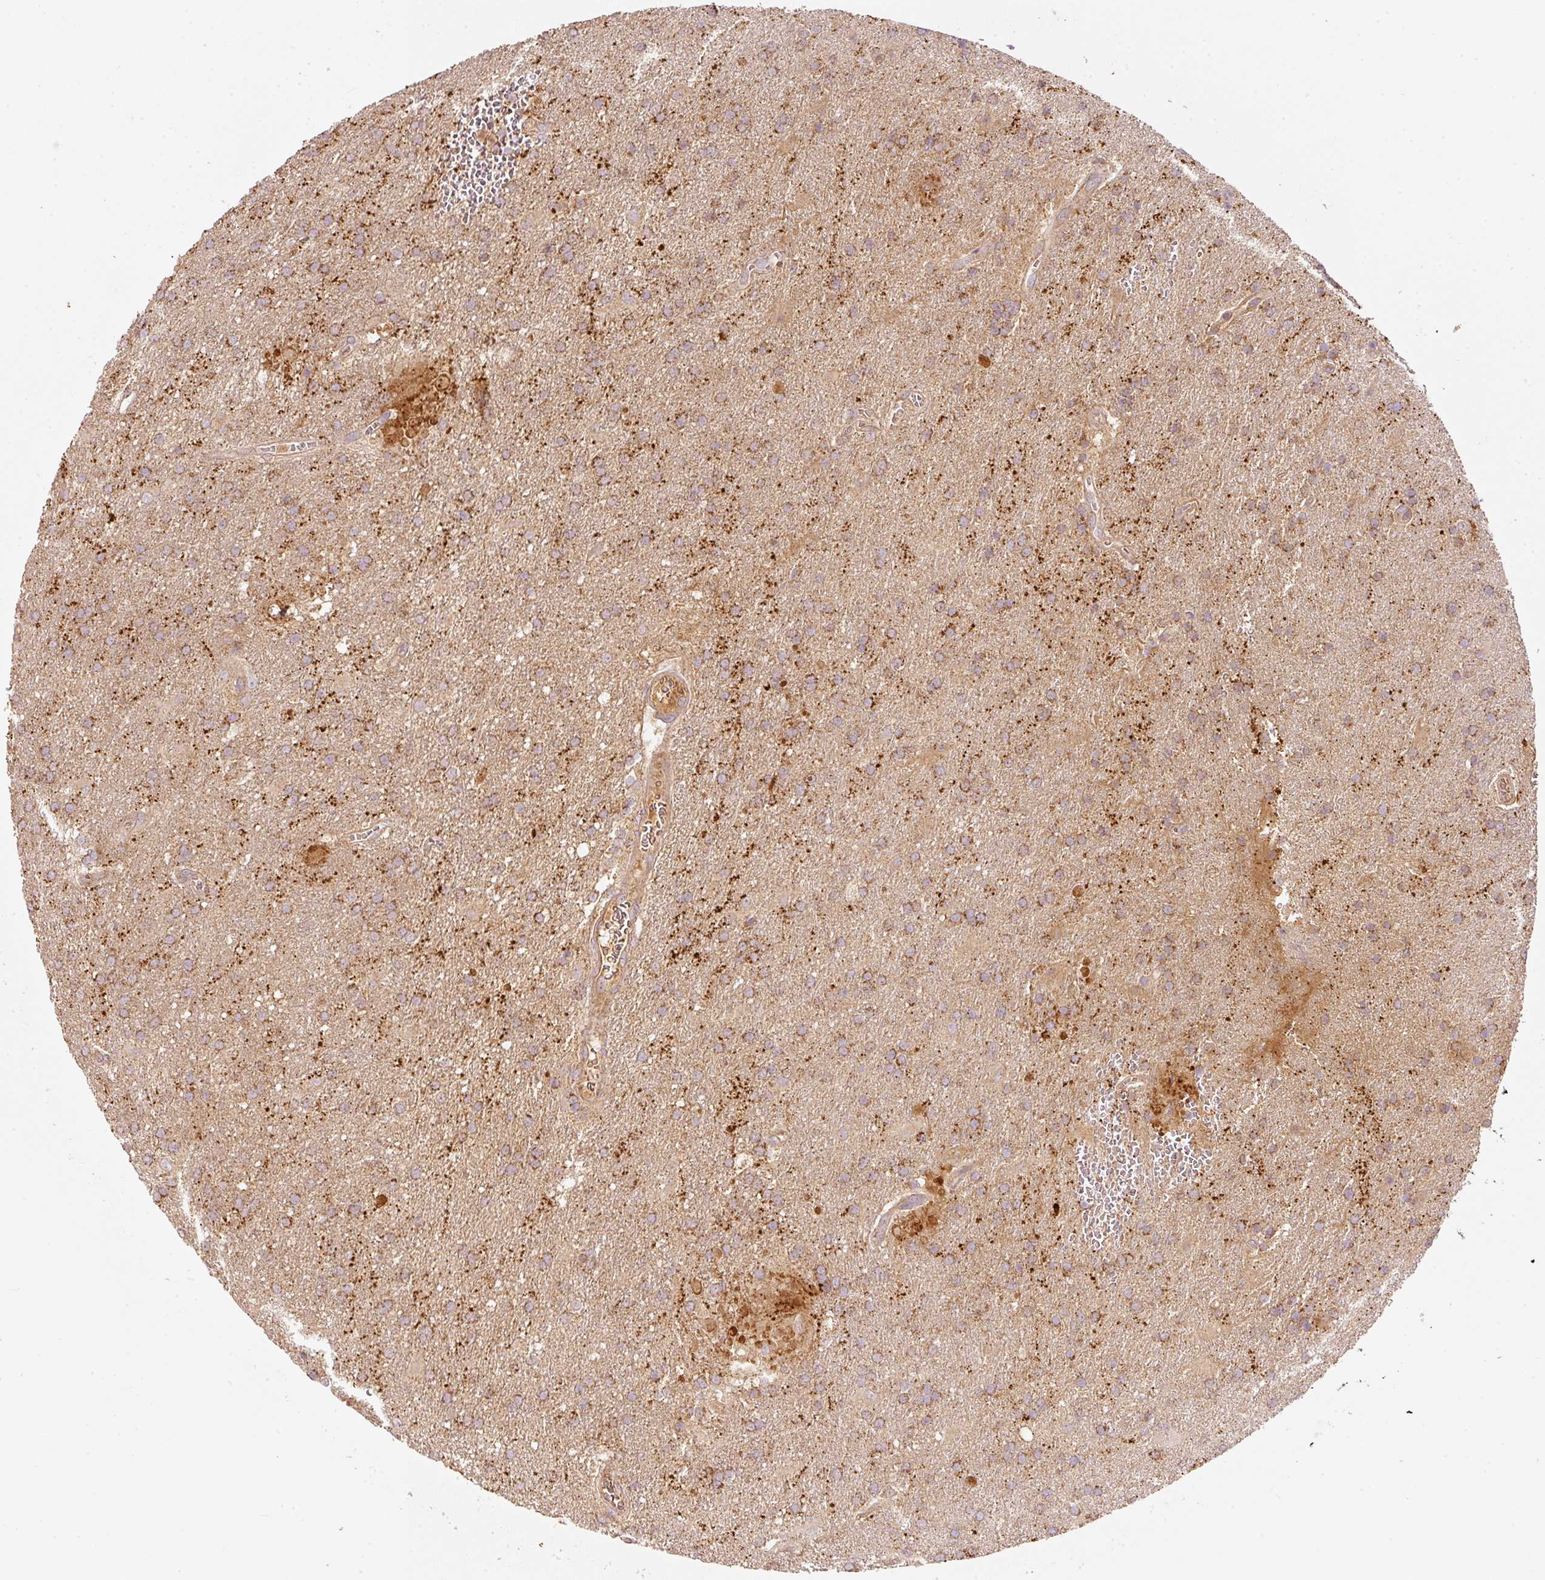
{"staining": {"intensity": "moderate", "quantity": ">75%", "location": "cytoplasmic/membranous"}, "tissue": "glioma", "cell_type": "Tumor cells", "image_type": "cancer", "snomed": [{"axis": "morphology", "description": "Glioma, malignant, Low grade"}, {"axis": "topography", "description": "Brain"}], "caption": "About >75% of tumor cells in low-grade glioma (malignant) exhibit moderate cytoplasmic/membranous protein positivity as visualized by brown immunohistochemical staining.", "gene": "PSENEN", "patient": {"sex": "male", "age": 66}}